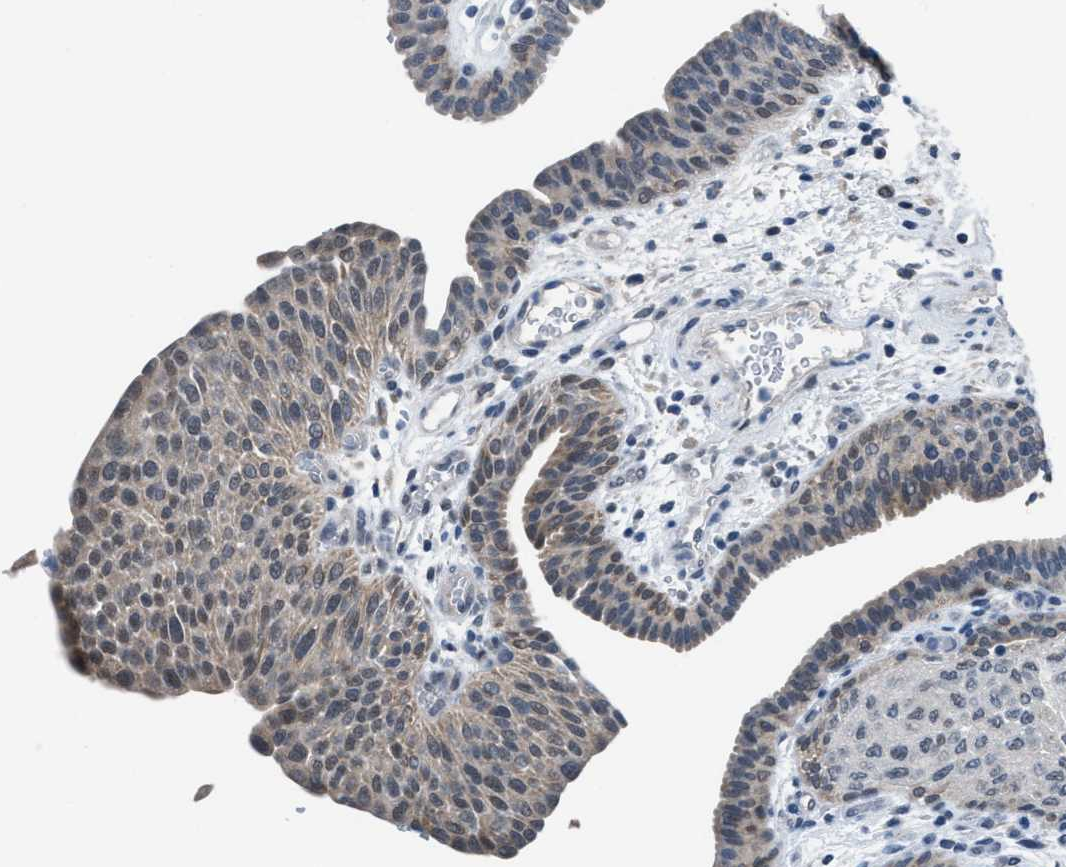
{"staining": {"intensity": "weak", "quantity": "<25%", "location": "cytoplasmic/membranous"}, "tissue": "urothelial cancer", "cell_type": "Tumor cells", "image_type": "cancer", "snomed": [{"axis": "morphology", "description": "Urothelial carcinoma, Low grade"}, {"axis": "morphology", "description": "Urothelial carcinoma, High grade"}, {"axis": "topography", "description": "Urinary bladder"}], "caption": "Immunohistochemistry image of urothelial carcinoma (low-grade) stained for a protein (brown), which reveals no positivity in tumor cells.", "gene": "ANAPC11", "patient": {"sex": "male", "age": 35}}